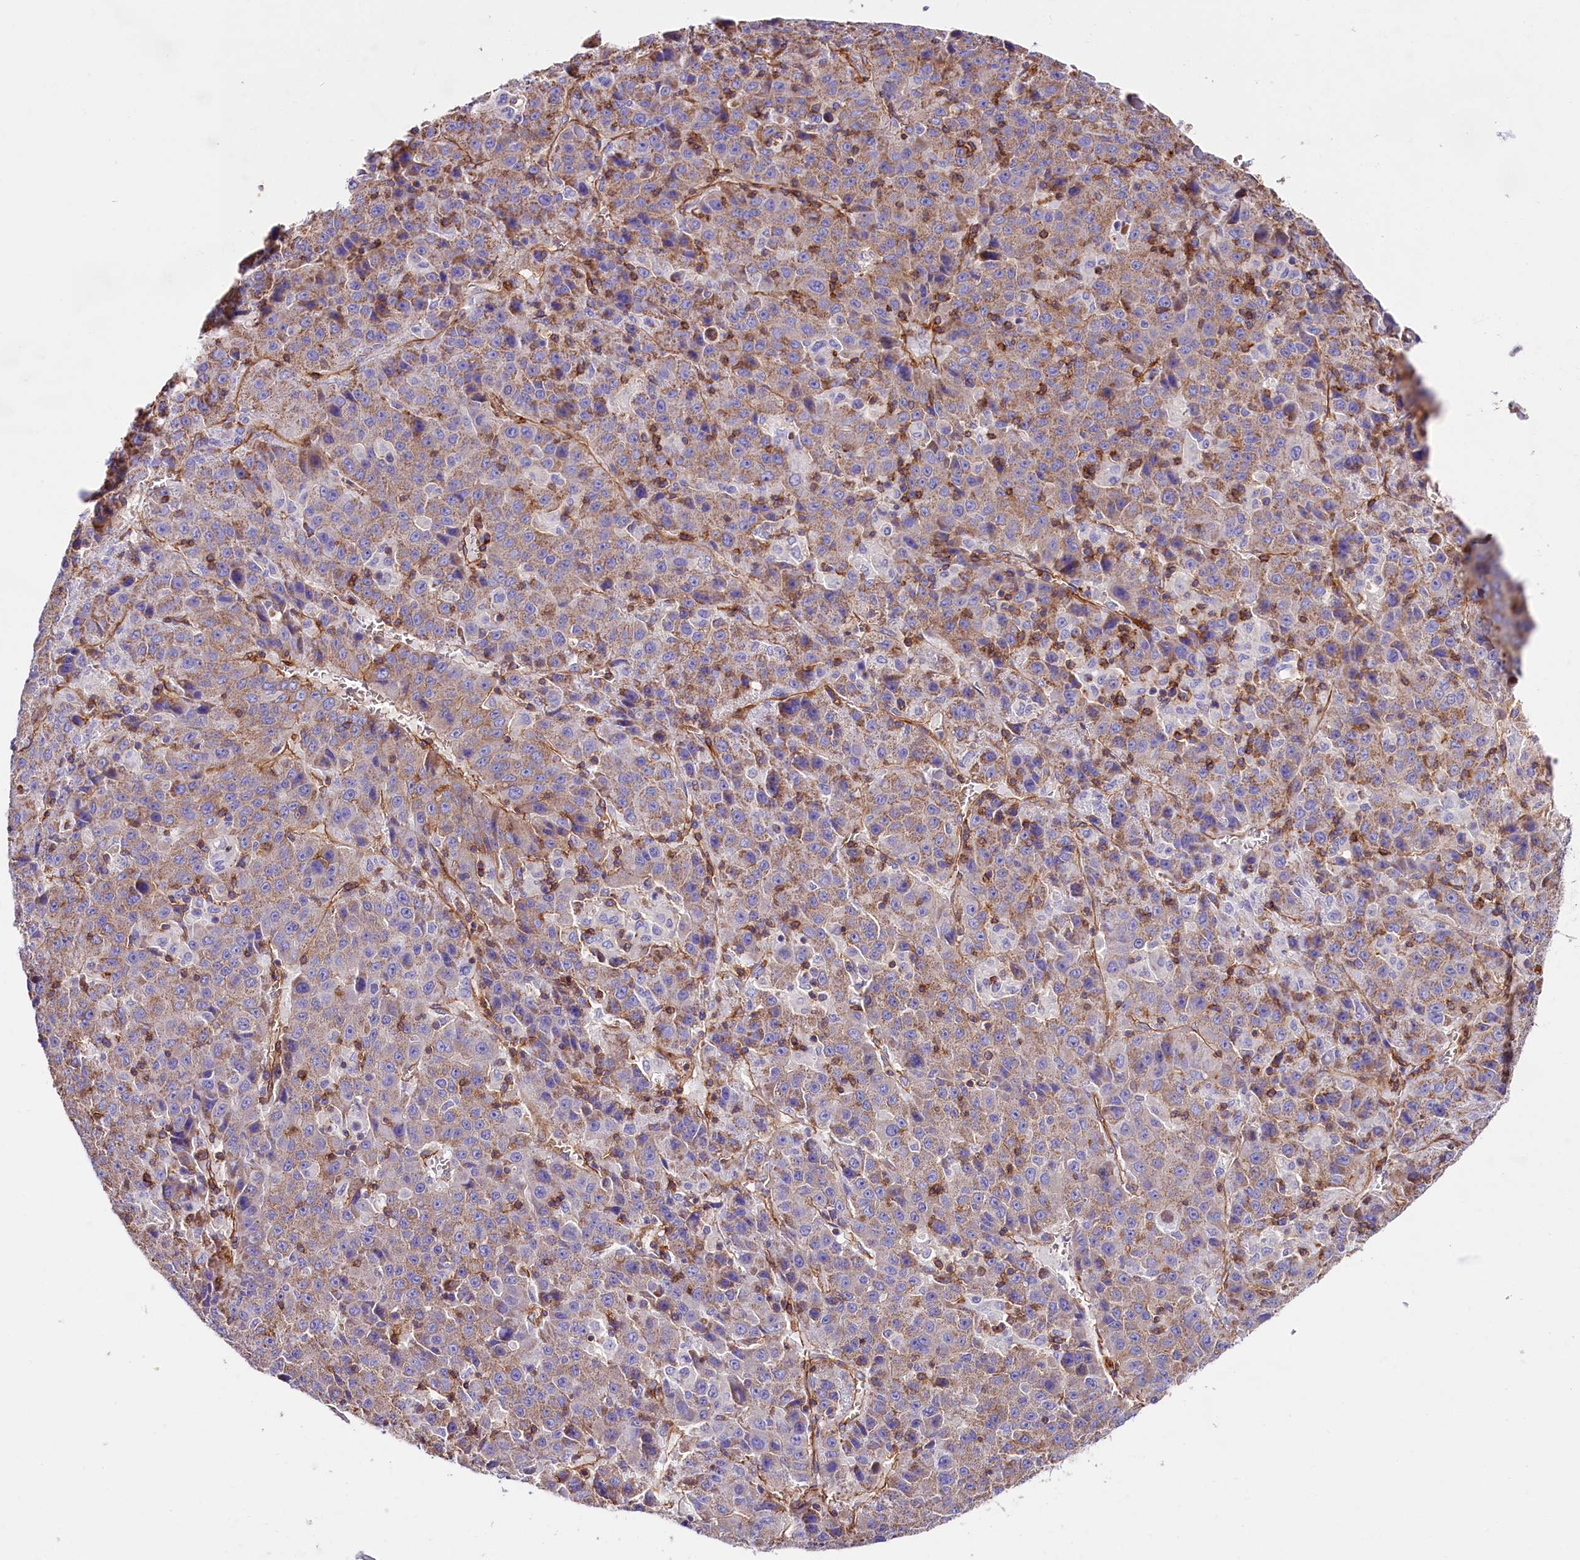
{"staining": {"intensity": "weak", "quantity": "25%-75%", "location": "cytoplasmic/membranous"}, "tissue": "liver cancer", "cell_type": "Tumor cells", "image_type": "cancer", "snomed": [{"axis": "morphology", "description": "Carcinoma, Hepatocellular, NOS"}, {"axis": "topography", "description": "Liver"}], "caption": "This is a photomicrograph of IHC staining of liver cancer, which shows weak staining in the cytoplasmic/membranous of tumor cells.", "gene": "ATP2B4", "patient": {"sex": "female", "age": 53}}